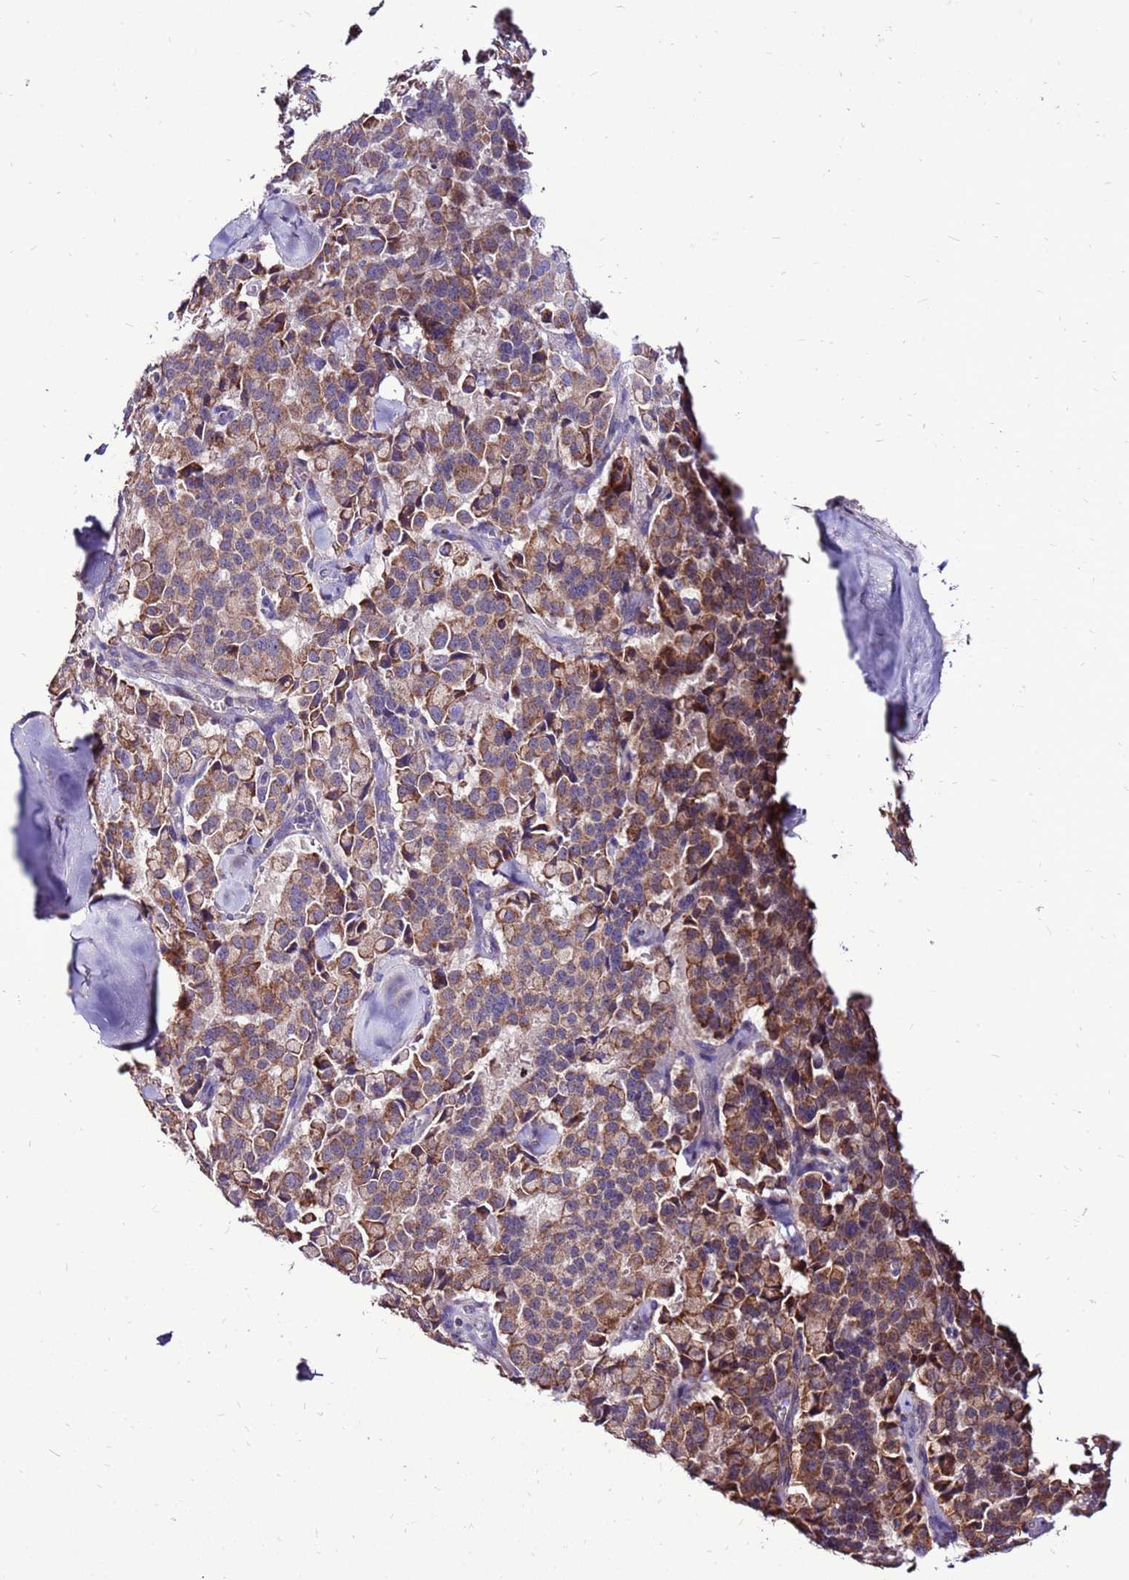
{"staining": {"intensity": "moderate", "quantity": ">75%", "location": "cytoplasmic/membranous"}, "tissue": "pancreatic cancer", "cell_type": "Tumor cells", "image_type": "cancer", "snomed": [{"axis": "morphology", "description": "Adenocarcinoma, NOS"}, {"axis": "topography", "description": "Pancreas"}], "caption": "Immunohistochemistry image of adenocarcinoma (pancreatic) stained for a protein (brown), which reveals medium levels of moderate cytoplasmic/membranous expression in about >75% of tumor cells.", "gene": "SPSB3", "patient": {"sex": "male", "age": 65}}